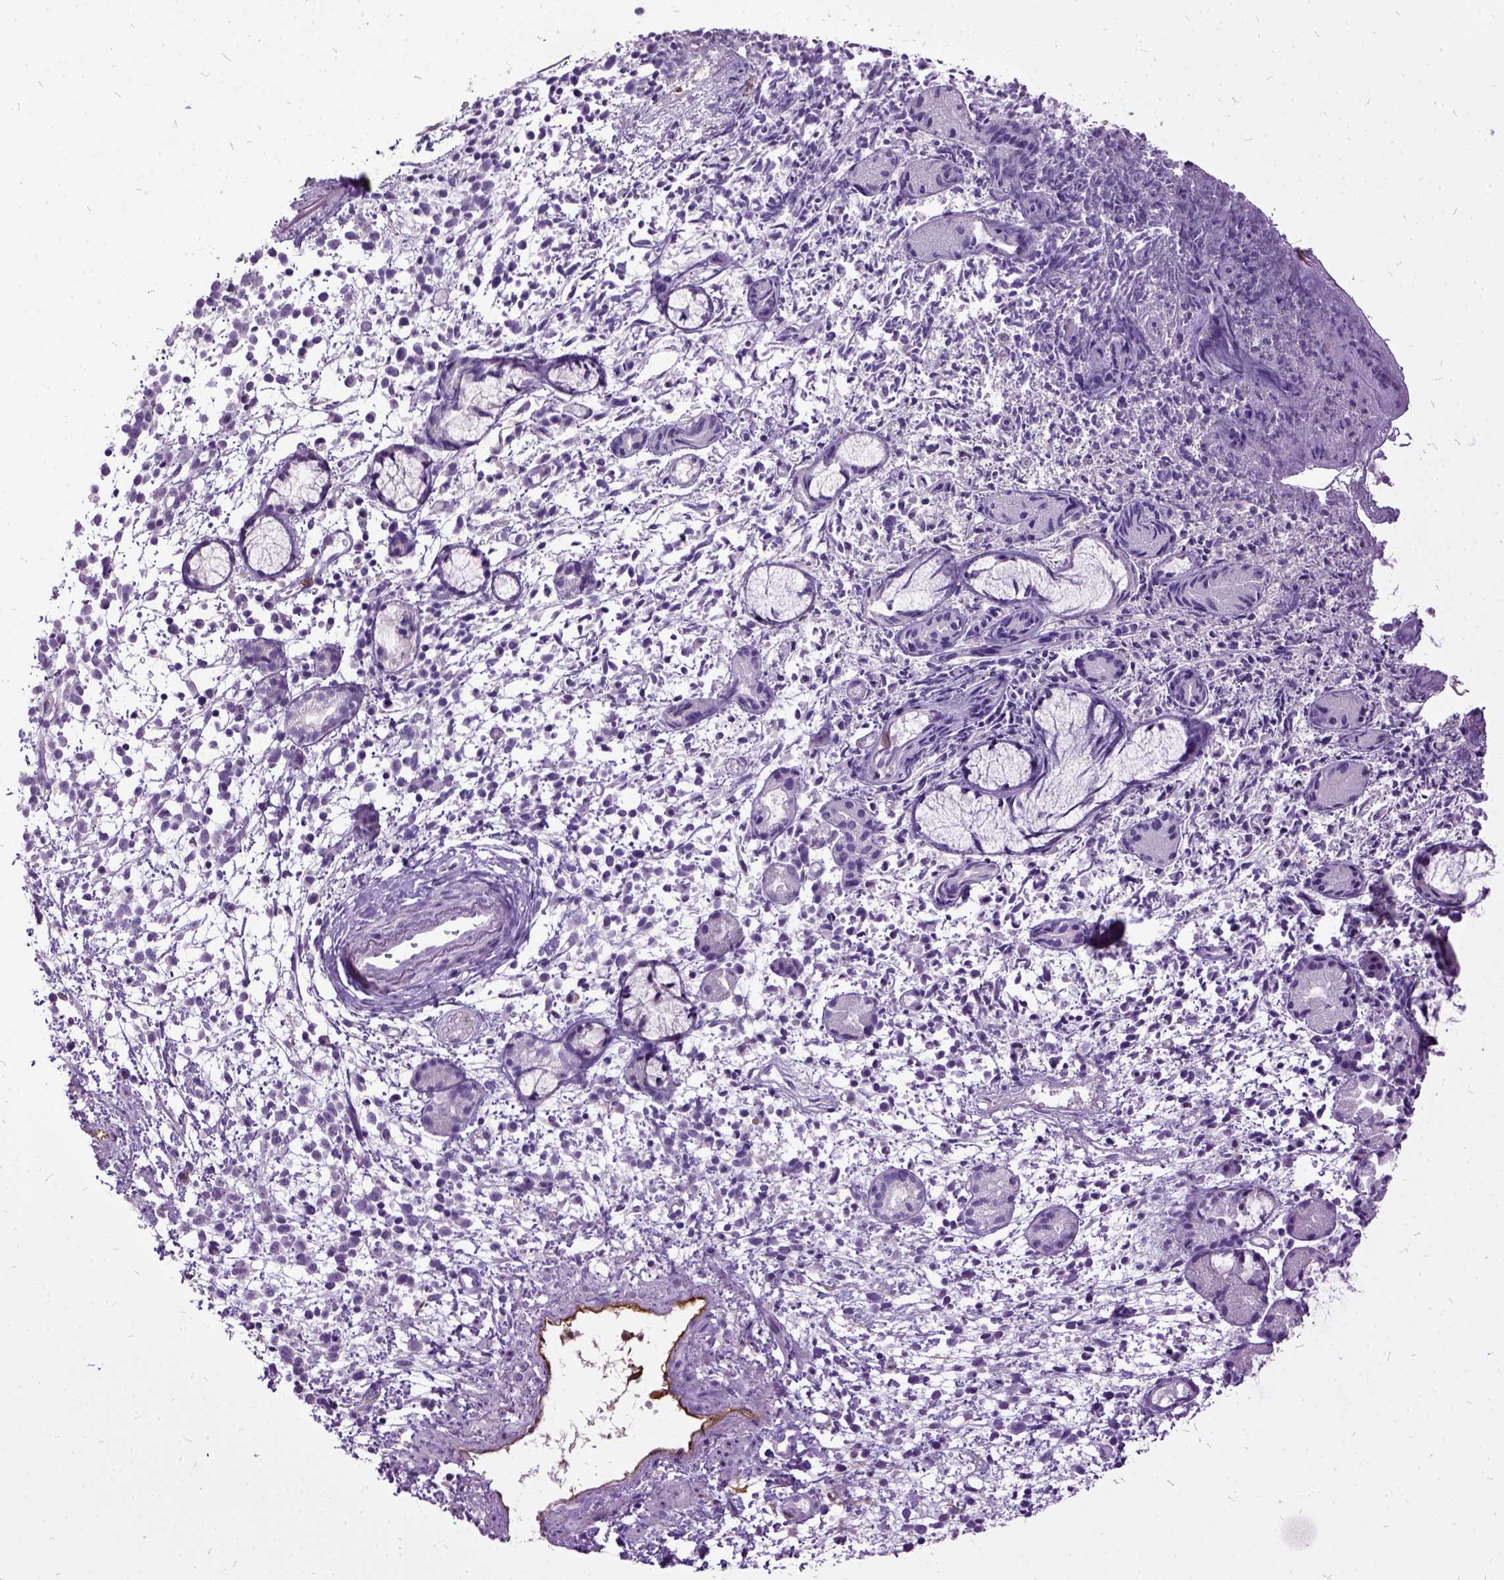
{"staining": {"intensity": "negative", "quantity": "none", "location": "none"}, "tissue": "melanoma", "cell_type": "Tumor cells", "image_type": "cancer", "snomed": [{"axis": "morphology", "description": "Malignant melanoma, NOS"}, {"axis": "topography", "description": "Skin"}], "caption": "High magnification brightfield microscopy of malignant melanoma stained with DAB (3,3'-diaminobenzidine) (brown) and counterstained with hematoxylin (blue): tumor cells show no significant positivity.", "gene": "MME", "patient": {"sex": "female", "age": 70}}